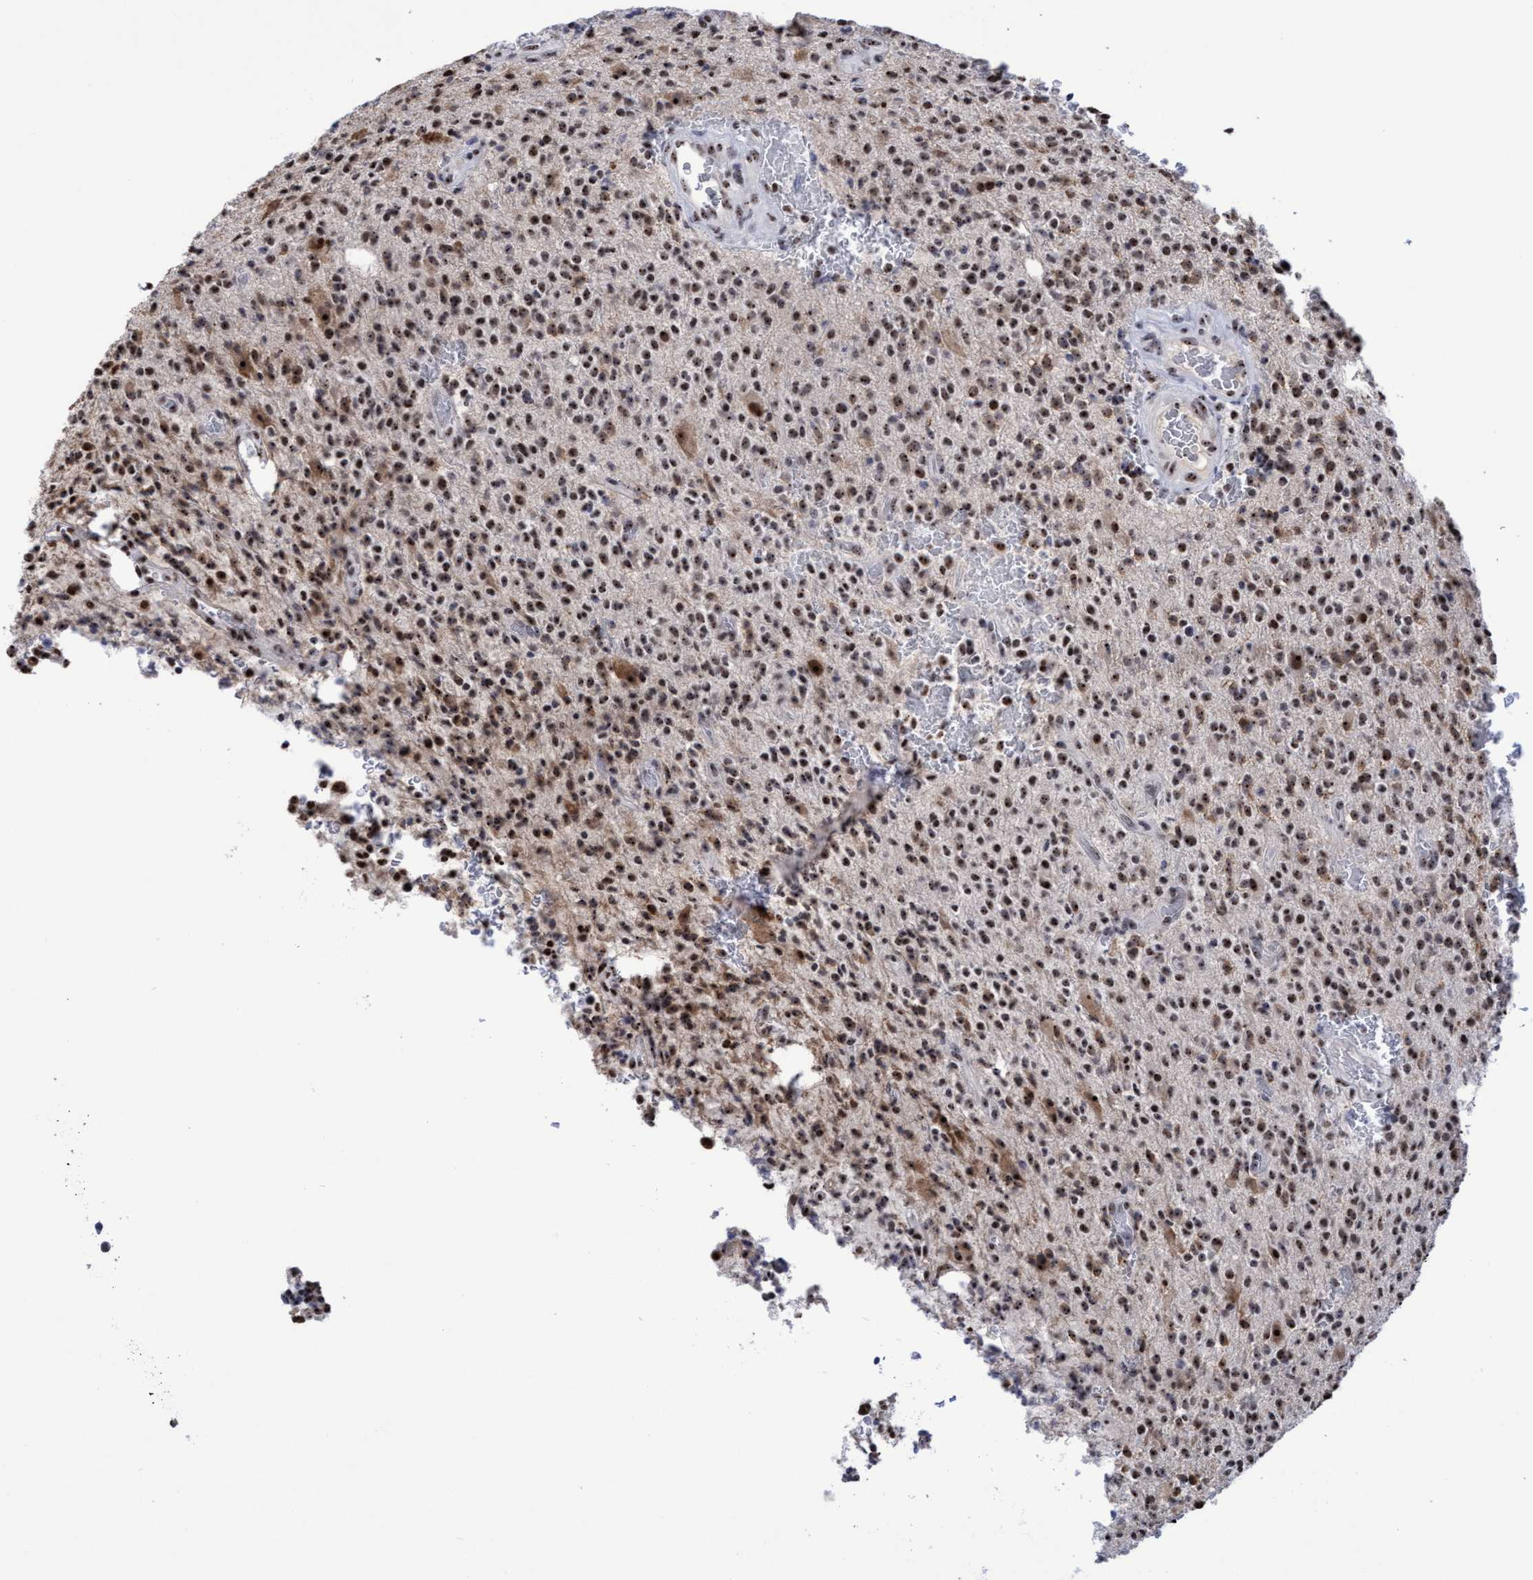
{"staining": {"intensity": "moderate", "quantity": ">75%", "location": "nuclear"}, "tissue": "glioma", "cell_type": "Tumor cells", "image_type": "cancer", "snomed": [{"axis": "morphology", "description": "Glioma, malignant, High grade"}, {"axis": "topography", "description": "Brain"}], "caption": "Glioma stained with DAB (3,3'-diaminobenzidine) IHC shows medium levels of moderate nuclear positivity in about >75% of tumor cells. (Stains: DAB (3,3'-diaminobenzidine) in brown, nuclei in blue, Microscopy: brightfield microscopy at high magnification).", "gene": "EFCAB10", "patient": {"sex": "male", "age": 34}}